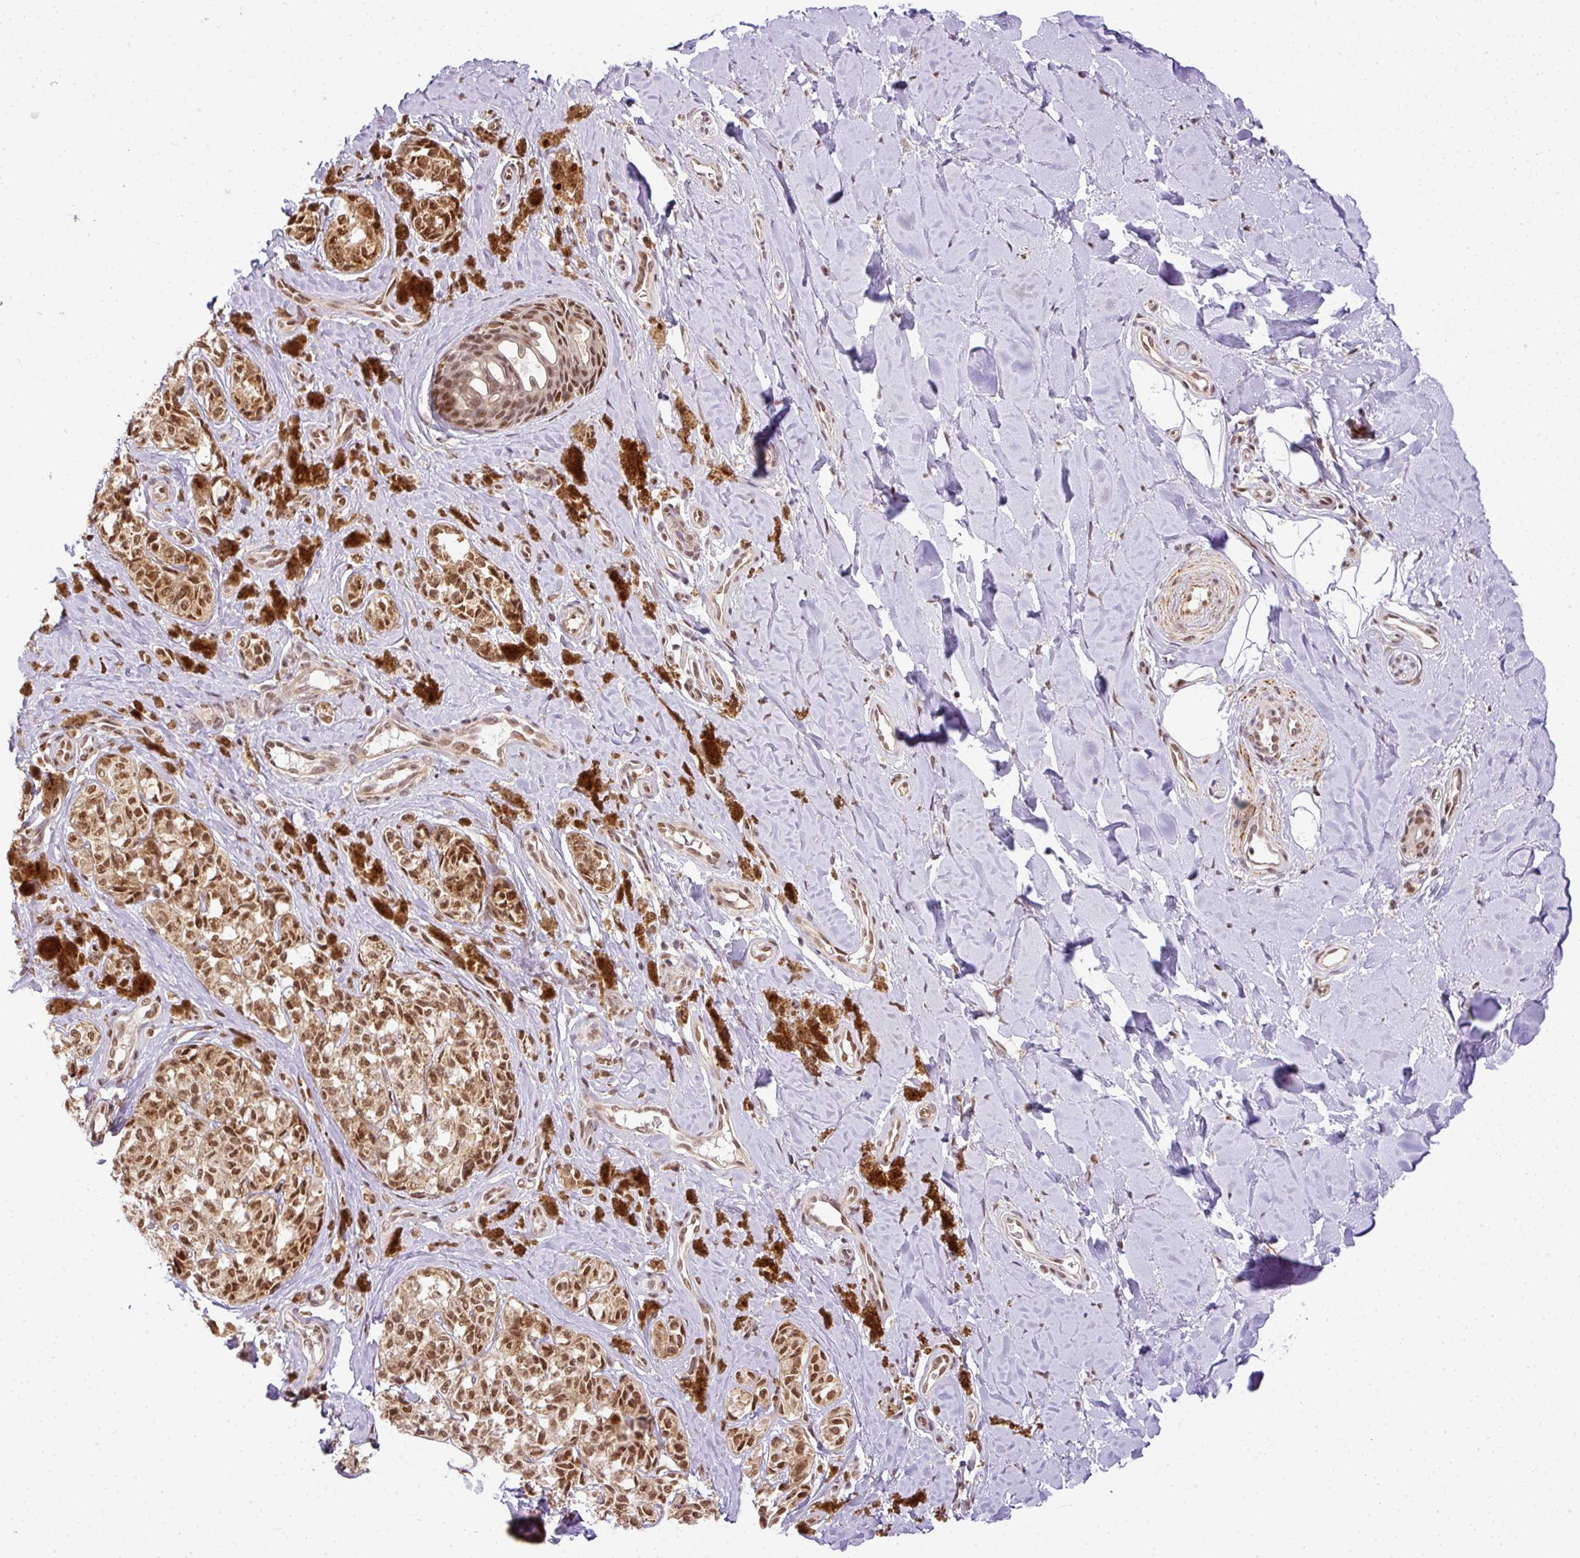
{"staining": {"intensity": "moderate", "quantity": ">75%", "location": "cytoplasmic/membranous,nuclear"}, "tissue": "melanoma", "cell_type": "Tumor cells", "image_type": "cancer", "snomed": [{"axis": "morphology", "description": "Malignant melanoma, NOS"}, {"axis": "topography", "description": "Skin"}], "caption": "A histopathology image of melanoma stained for a protein exhibits moderate cytoplasmic/membranous and nuclear brown staining in tumor cells.", "gene": "C1orf226", "patient": {"sex": "female", "age": 65}}